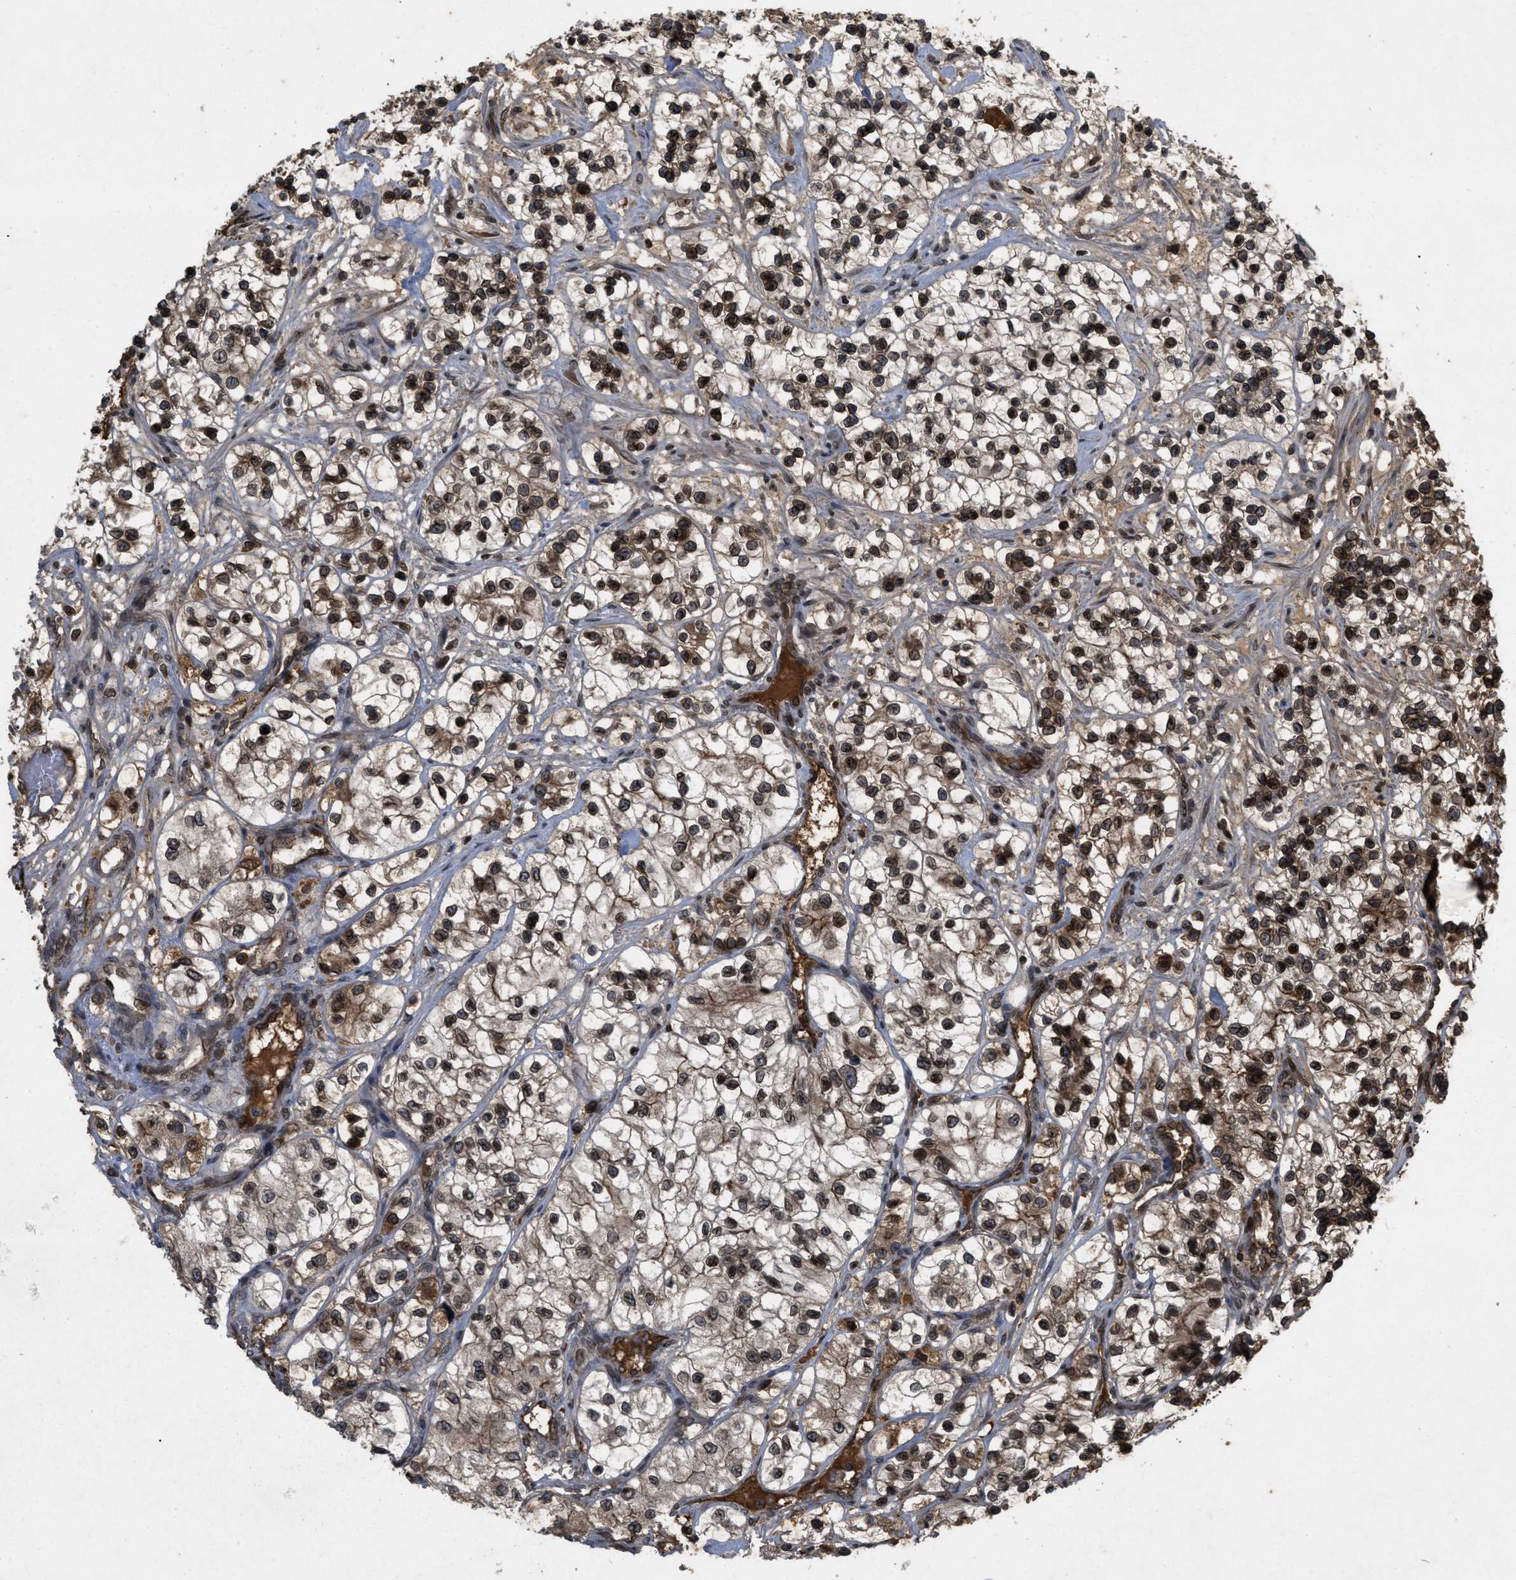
{"staining": {"intensity": "moderate", "quantity": ">75%", "location": "cytoplasmic/membranous,nuclear"}, "tissue": "renal cancer", "cell_type": "Tumor cells", "image_type": "cancer", "snomed": [{"axis": "morphology", "description": "Adenocarcinoma, NOS"}, {"axis": "topography", "description": "Kidney"}], "caption": "IHC of human adenocarcinoma (renal) shows medium levels of moderate cytoplasmic/membranous and nuclear staining in about >75% of tumor cells.", "gene": "CRY1", "patient": {"sex": "female", "age": 57}}